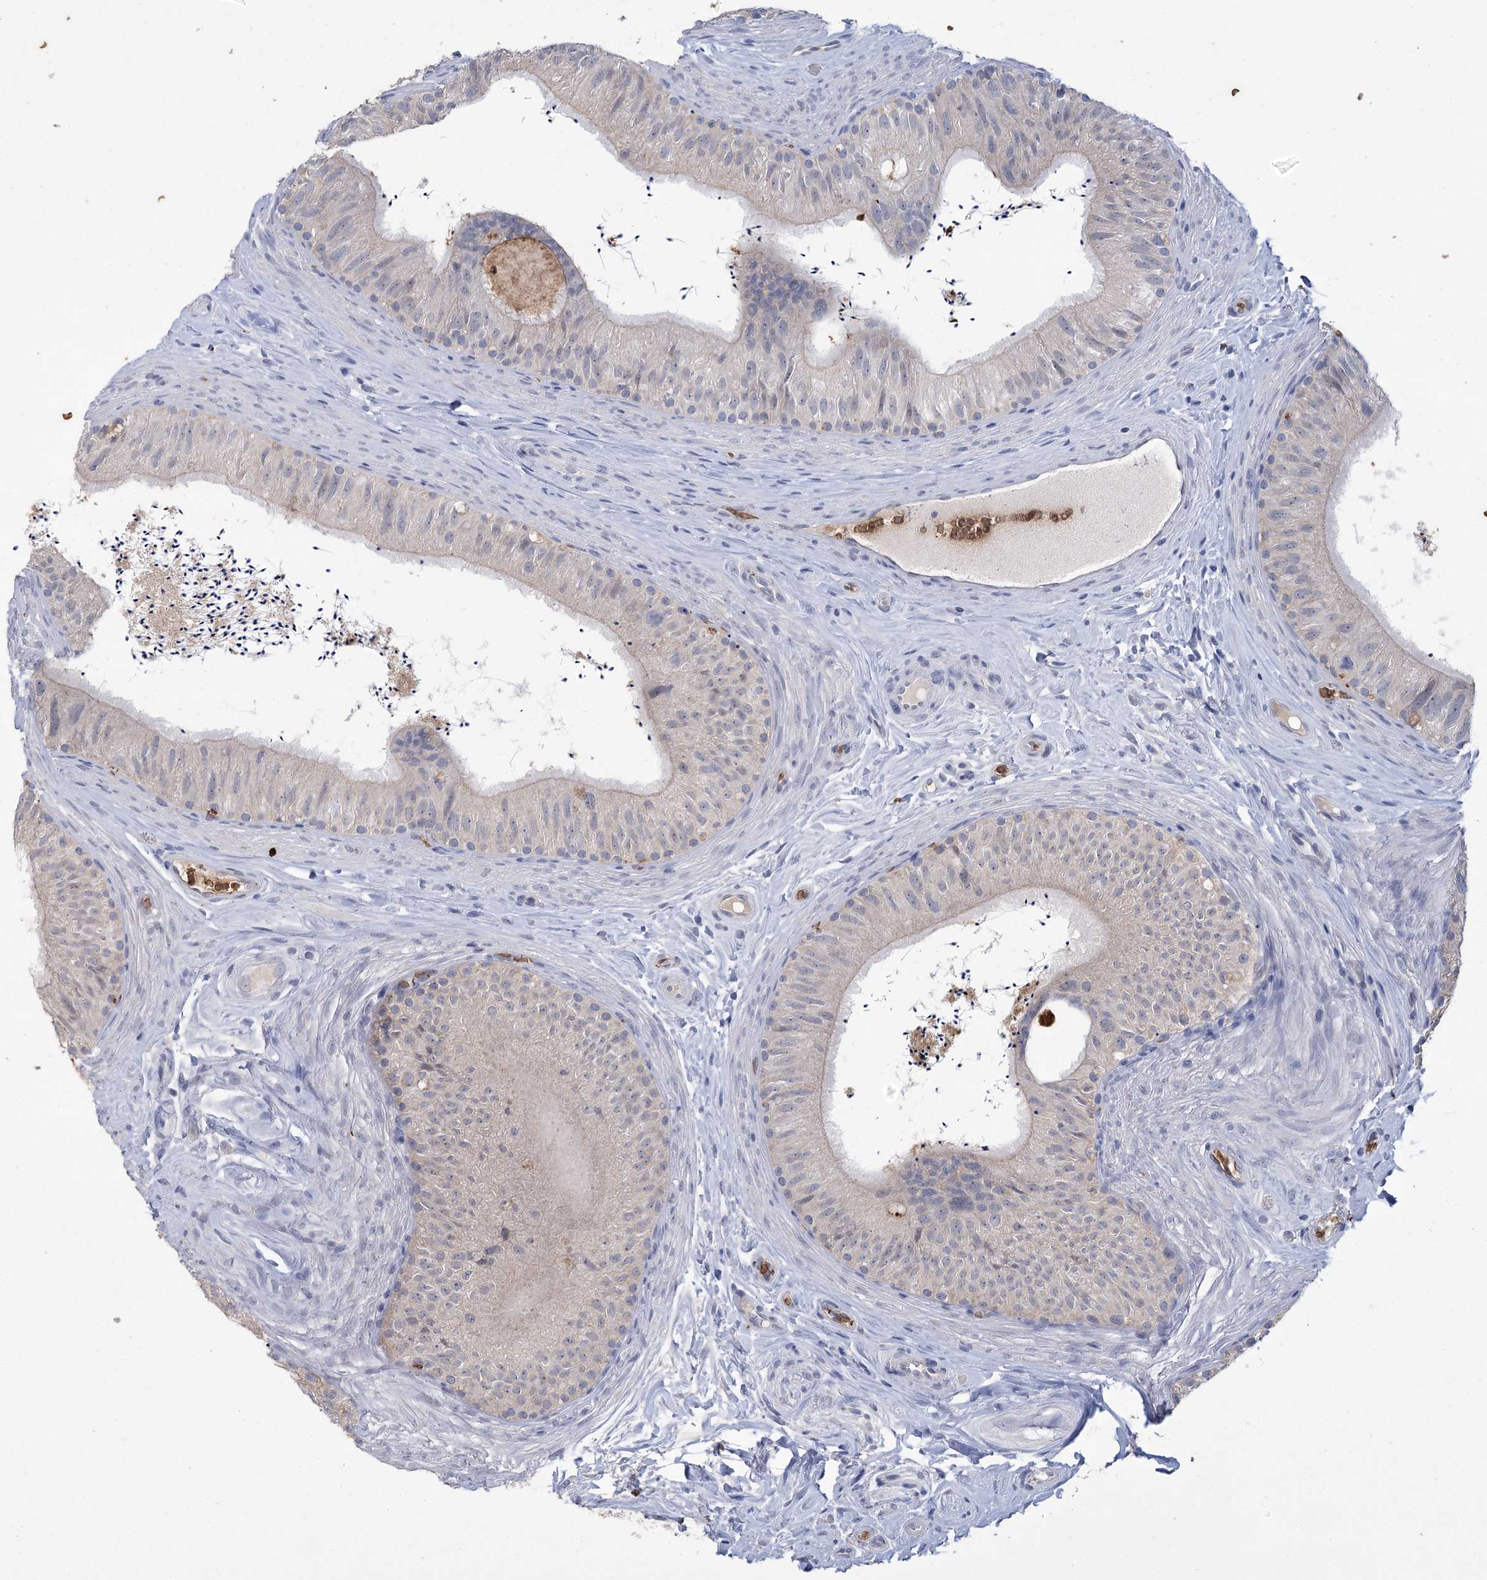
{"staining": {"intensity": "negative", "quantity": "none", "location": "none"}, "tissue": "epididymis", "cell_type": "Glandular cells", "image_type": "normal", "snomed": [{"axis": "morphology", "description": "Normal tissue, NOS"}, {"axis": "topography", "description": "Epididymis"}], "caption": "Normal epididymis was stained to show a protein in brown. There is no significant staining in glandular cells. (DAB immunohistochemistry (IHC) with hematoxylin counter stain).", "gene": "HBA1", "patient": {"sex": "male", "age": 46}}